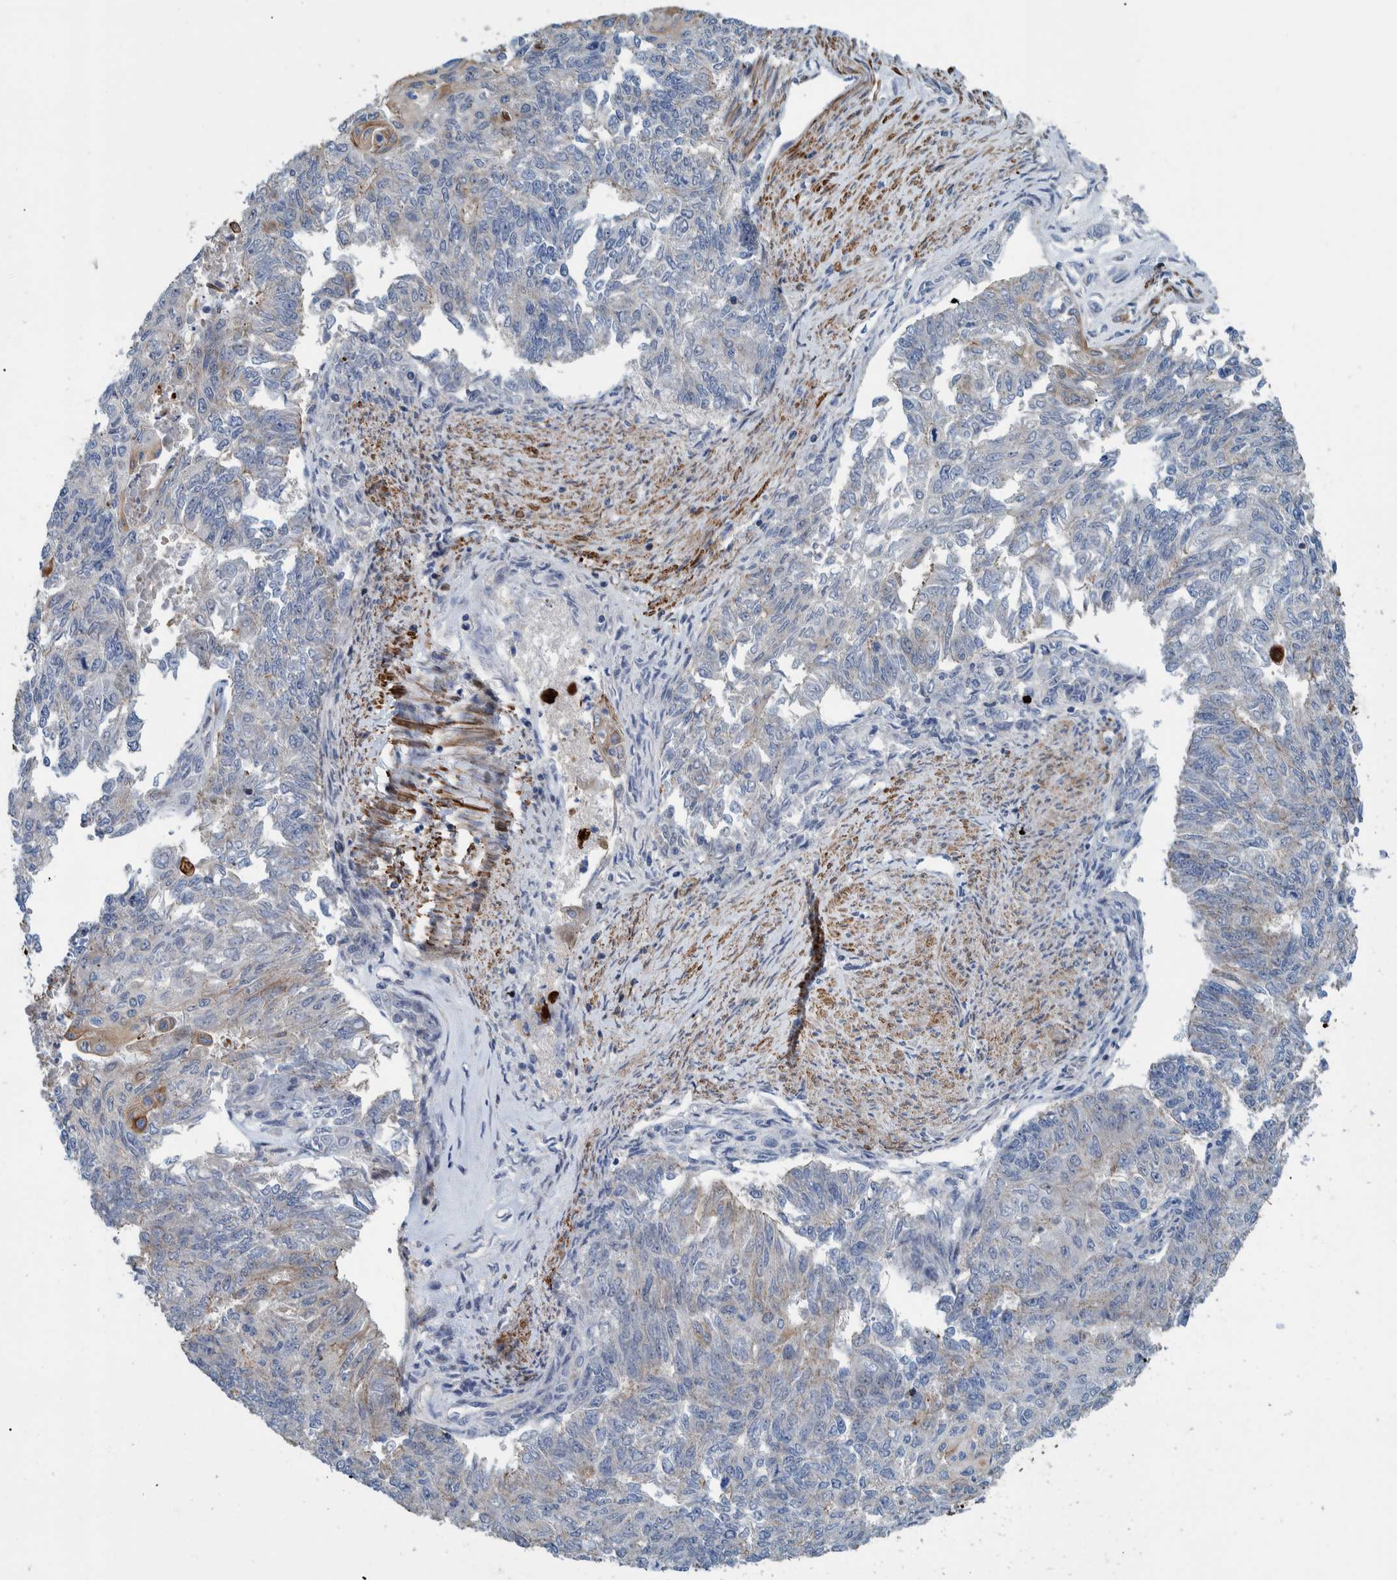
{"staining": {"intensity": "moderate", "quantity": "<25%", "location": "cytoplasmic/membranous"}, "tissue": "endometrial cancer", "cell_type": "Tumor cells", "image_type": "cancer", "snomed": [{"axis": "morphology", "description": "Adenocarcinoma, NOS"}, {"axis": "topography", "description": "Endometrium"}], "caption": "This photomicrograph displays adenocarcinoma (endometrial) stained with immunohistochemistry (IHC) to label a protein in brown. The cytoplasmic/membranous of tumor cells show moderate positivity for the protein. Nuclei are counter-stained blue.", "gene": "MKS1", "patient": {"sex": "female", "age": 32}}